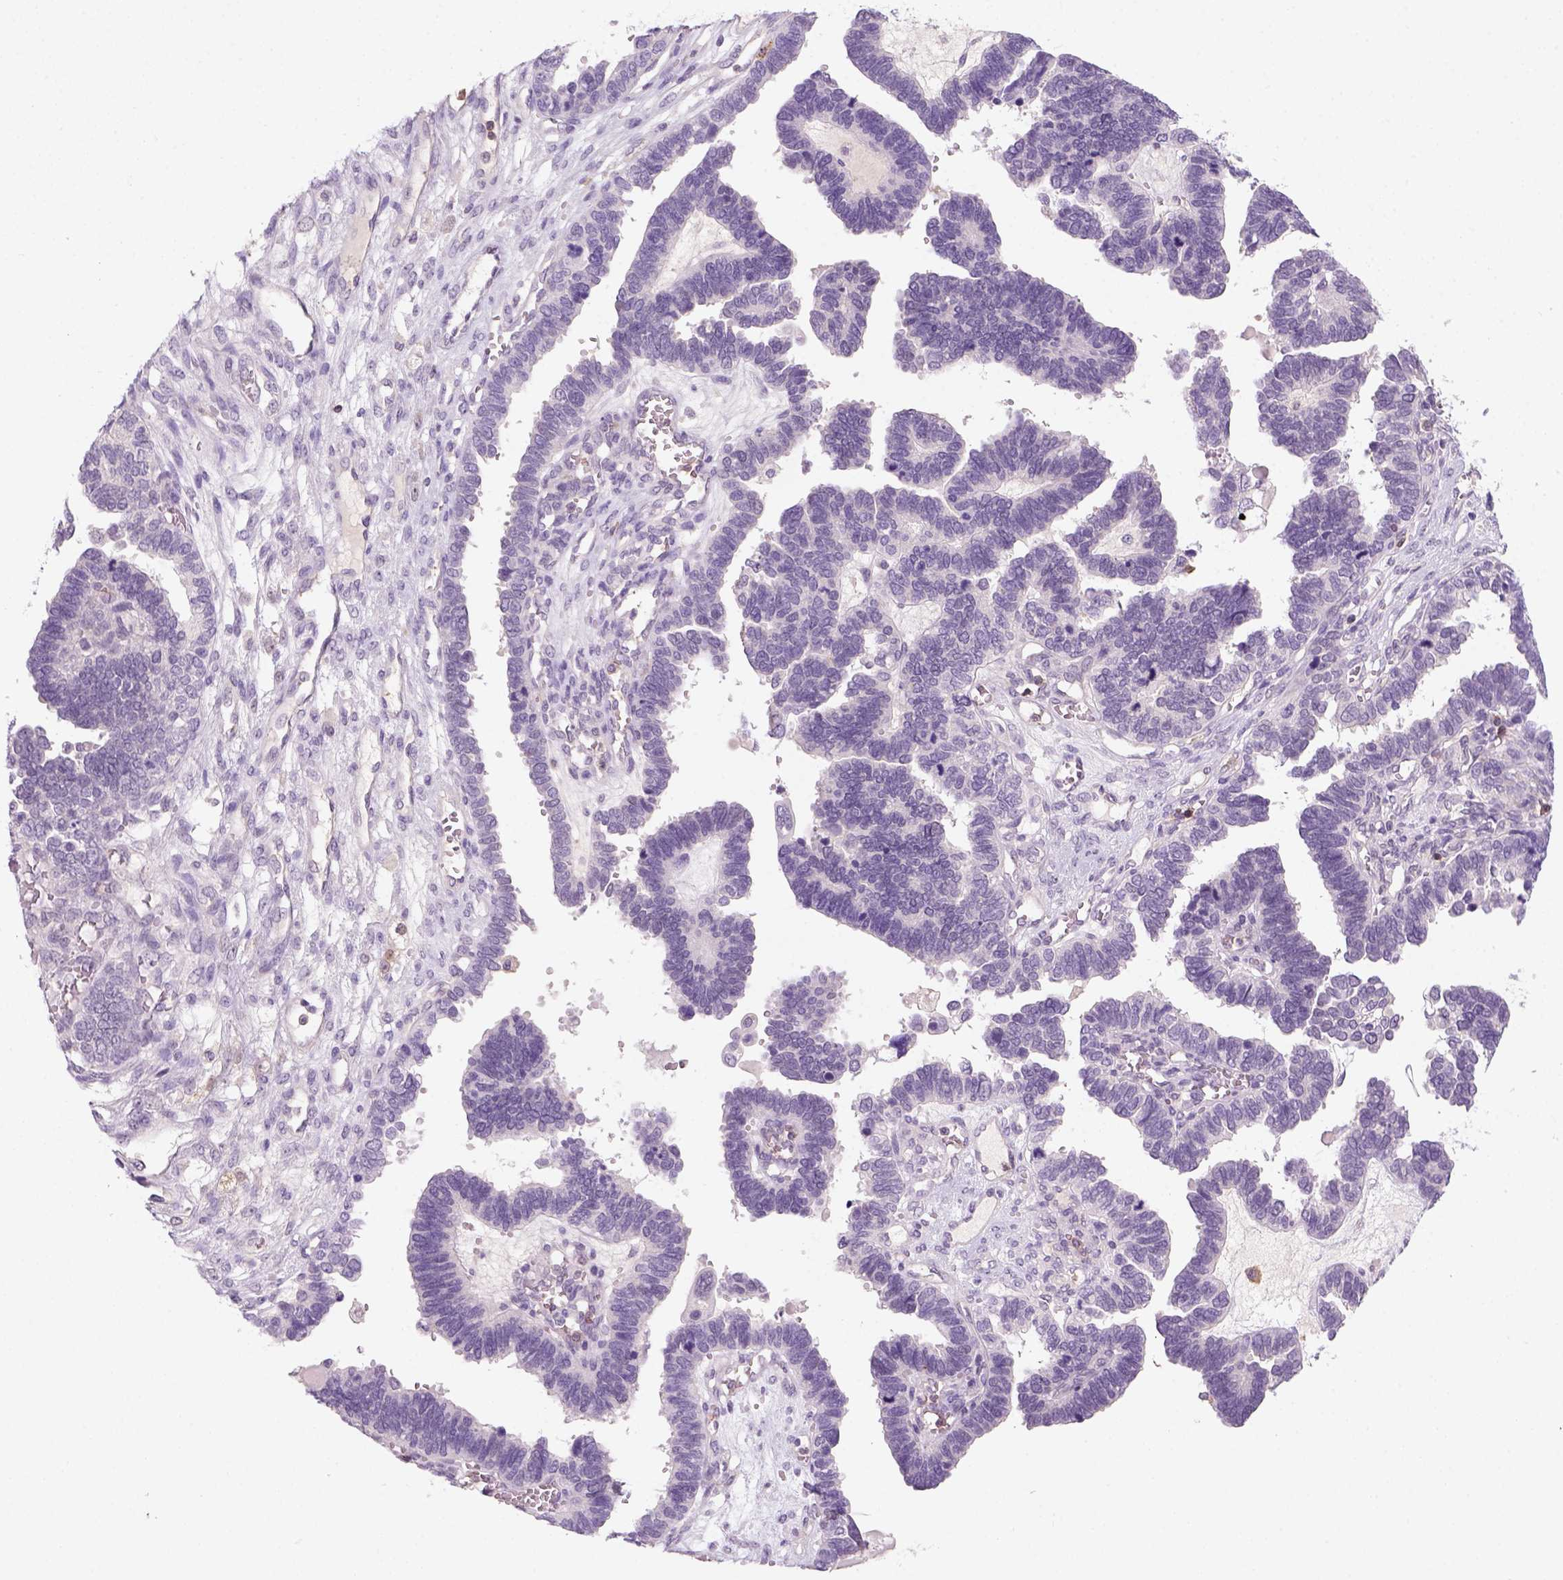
{"staining": {"intensity": "negative", "quantity": "none", "location": "none"}, "tissue": "ovarian cancer", "cell_type": "Tumor cells", "image_type": "cancer", "snomed": [{"axis": "morphology", "description": "Cystadenocarcinoma, serous, NOS"}, {"axis": "topography", "description": "Ovary"}], "caption": "Serous cystadenocarcinoma (ovarian) was stained to show a protein in brown. There is no significant staining in tumor cells.", "gene": "GOT1", "patient": {"sex": "female", "age": 51}}